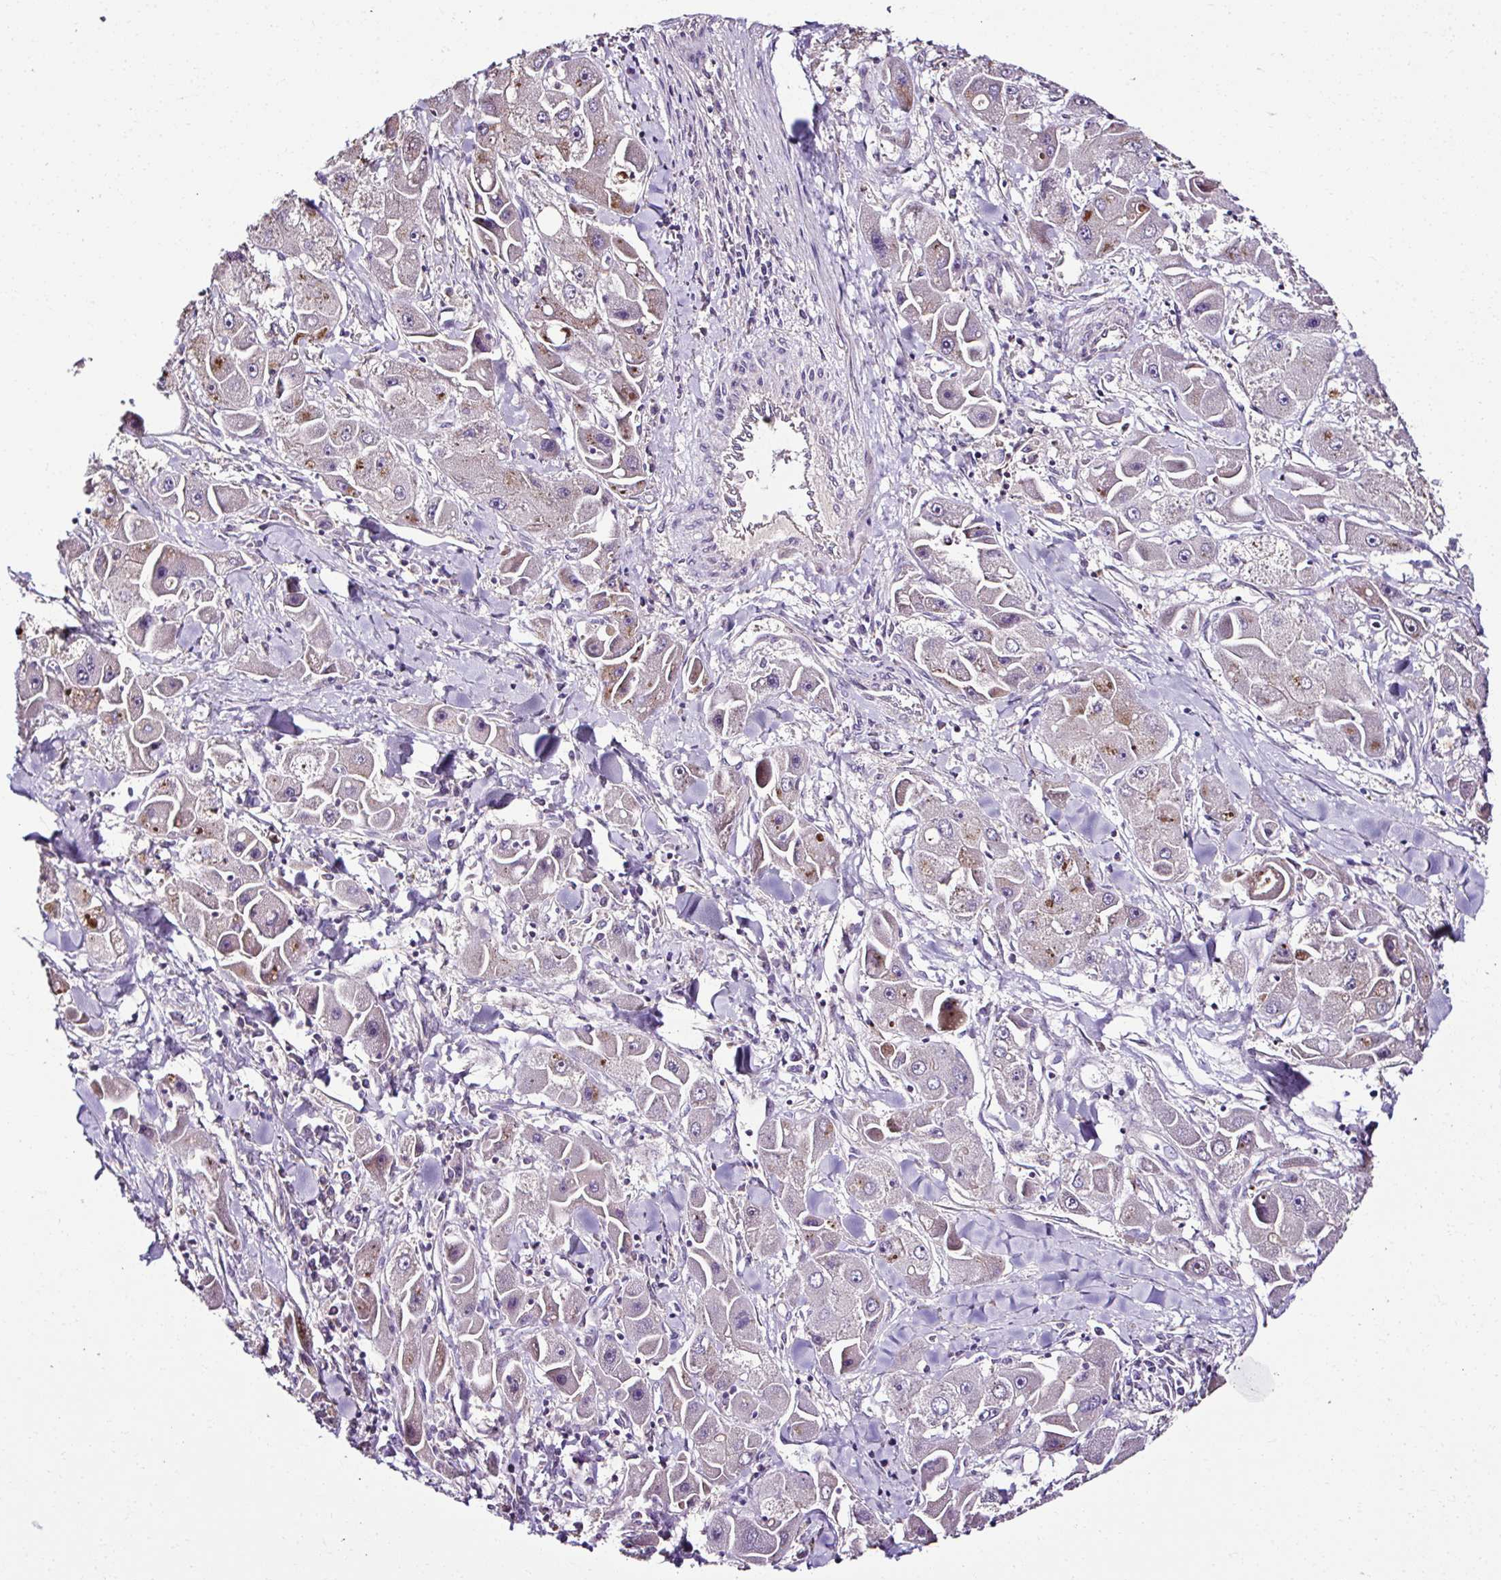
{"staining": {"intensity": "negative", "quantity": "none", "location": "none"}, "tissue": "liver cancer", "cell_type": "Tumor cells", "image_type": "cancer", "snomed": [{"axis": "morphology", "description": "Carcinoma, Hepatocellular, NOS"}, {"axis": "topography", "description": "Liver"}], "caption": "The photomicrograph displays no significant expression in tumor cells of hepatocellular carcinoma (liver). (Stains: DAB immunohistochemistry (IHC) with hematoxylin counter stain, Microscopy: brightfield microscopy at high magnification).", "gene": "CCDC85C", "patient": {"sex": "male", "age": 24}}